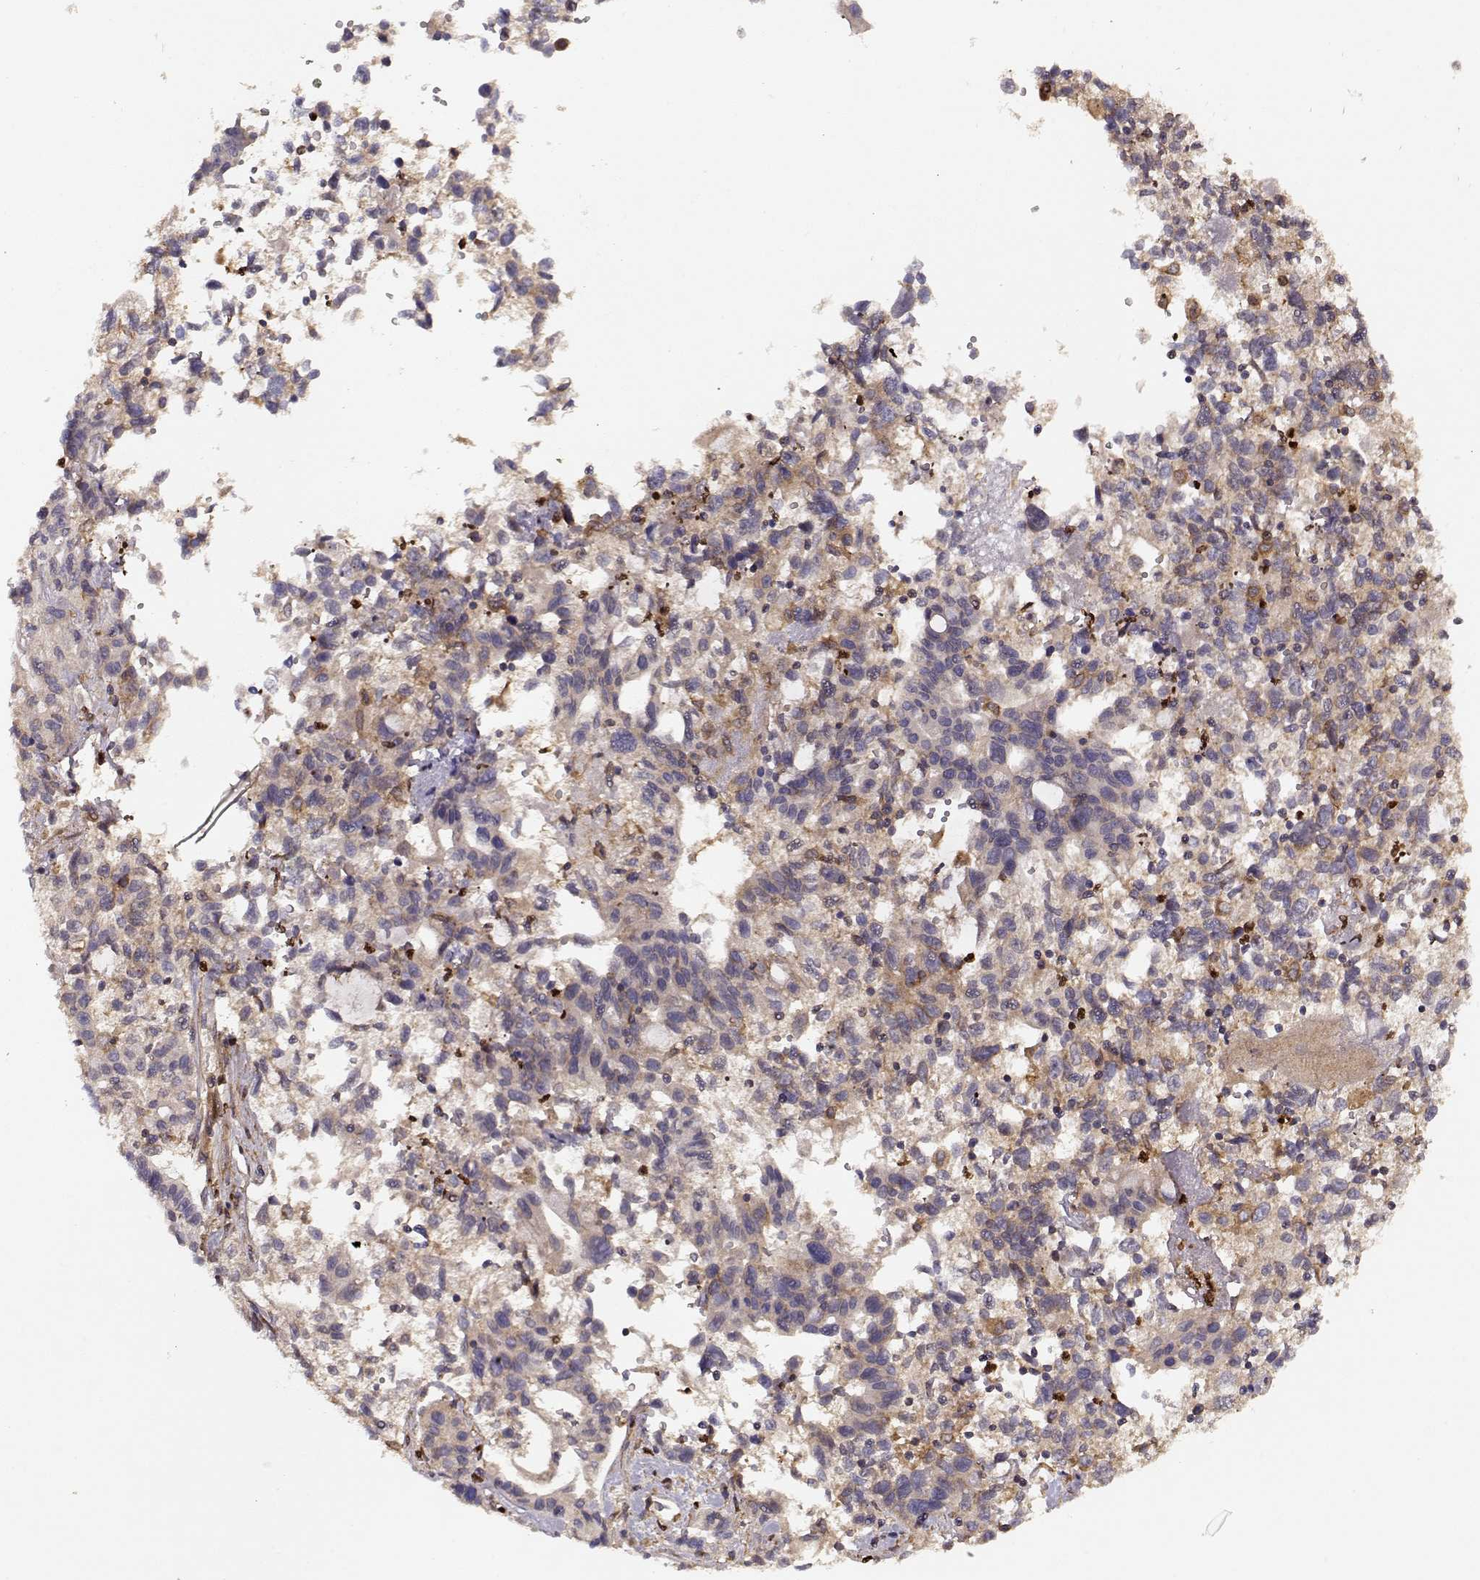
{"staining": {"intensity": "weak", "quantity": ">75%", "location": "cytoplasmic/membranous"}, "tissue": "liver cancer", "cell_type": "Tumor cells", "image_type": "cancer", "snomed": [{"axis": "morphology", "description": "Adenocarcinoma, NOS"}, {"axis": "morphology", "description": "Cholangiocarcinoma"}, {"axis": "topography", "description": "Liver"}], "caption": "This histopathology image displays liver cancer stained with IHC to label a protein in brown. The cytoplasmic/membranous of tumor cells show weak positivity for the protein. Nuclei are counter-stained blue.", "gene": "ARHGEF2", "patient": {"sex": "male", "age": 64}}